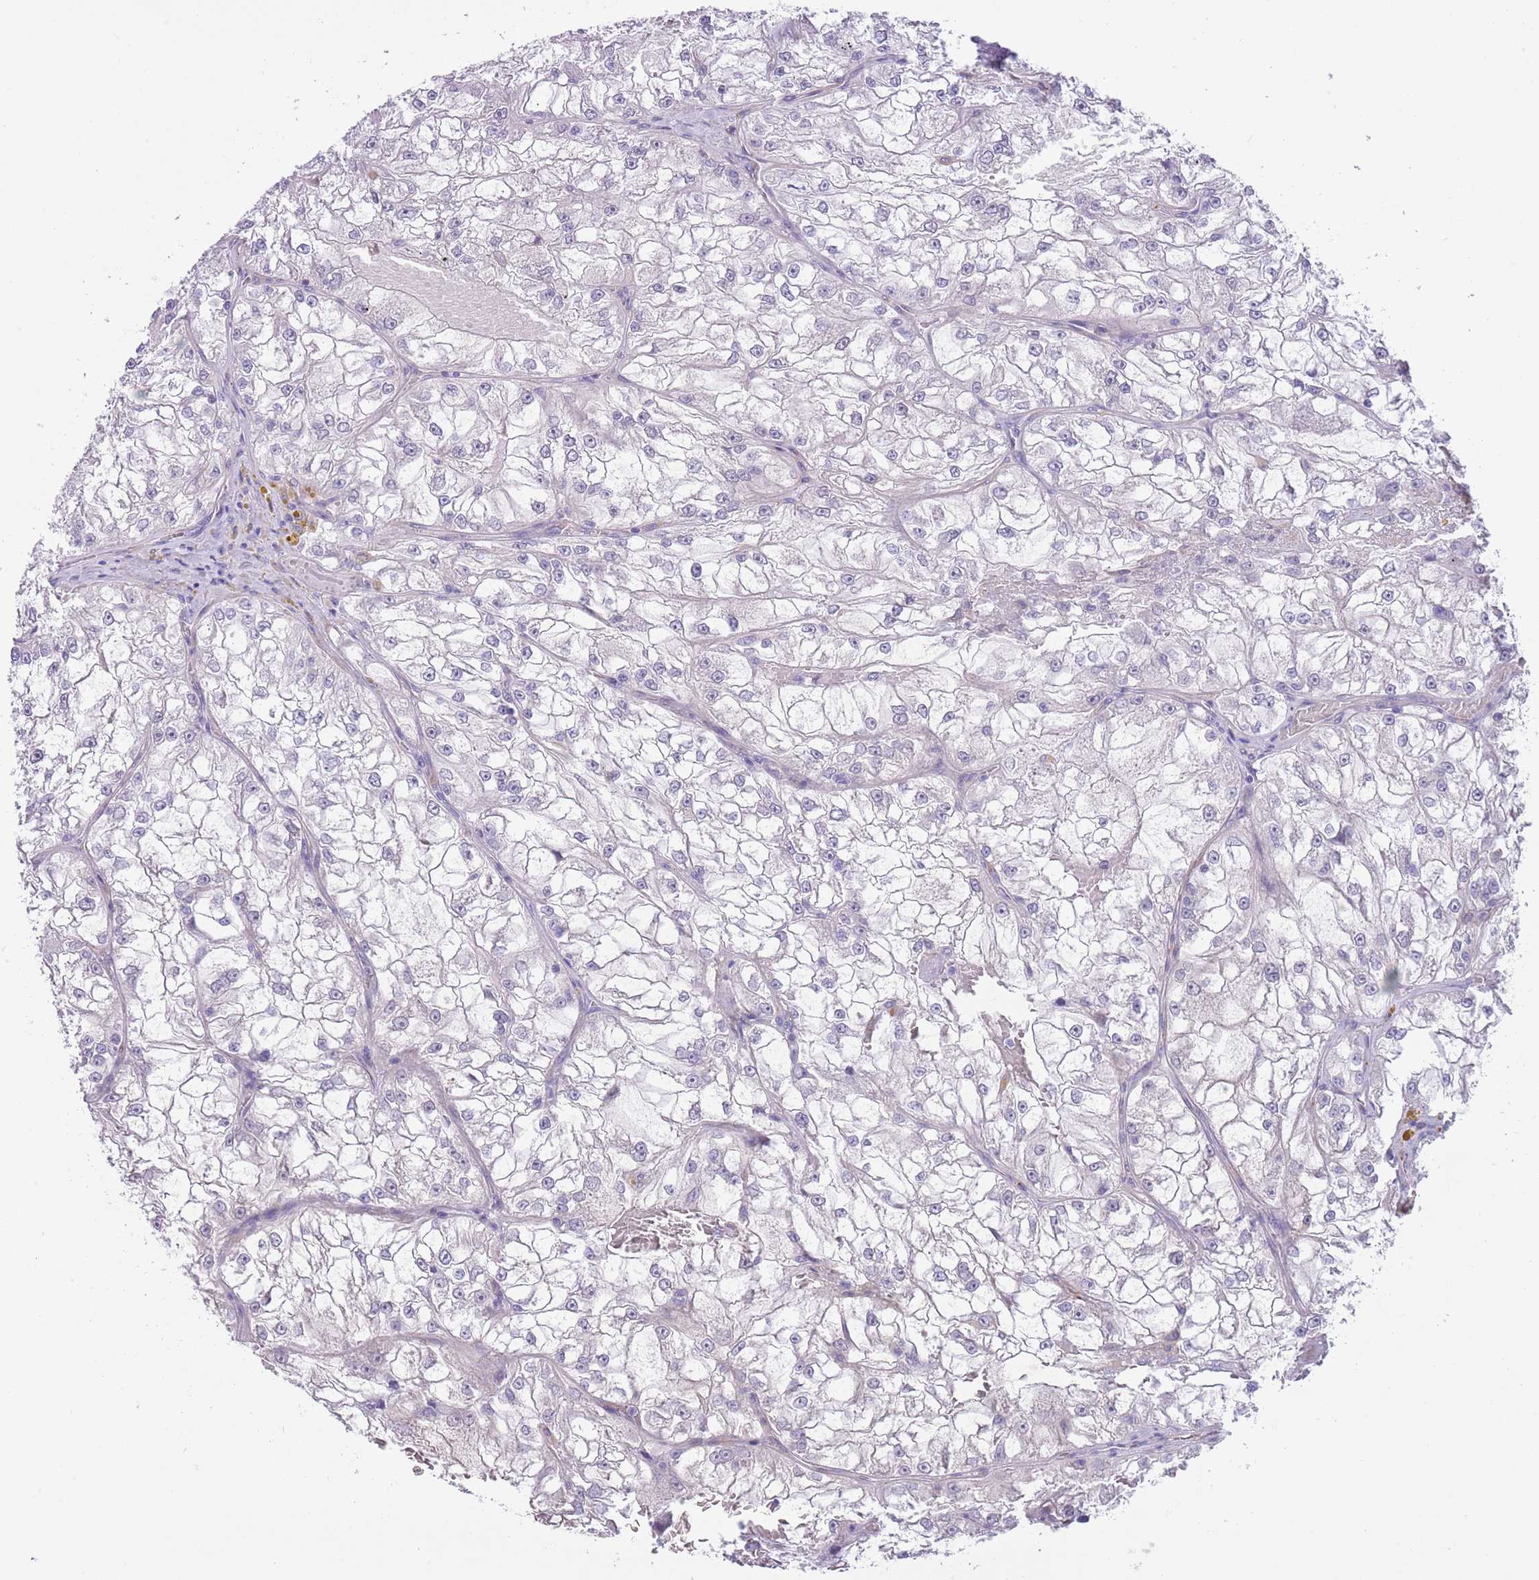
{"staining": {"intensity": "negative", "quantity": "none", "location": "none"}, "tissue": "renal cancer", "cell_type": "Tumor cells", "image_type": "cancer", "snomed": [{"axis": "morphology", "description": "Adenocarcinoma, NOS"}, {"axis": "topography", "description": "Kidney"}], "caption": "Tumor cells show no significant protein positivity in renal adenocarcinoma.", "gene": "TSGA13", "patient": {"sex": "female", "age": 72}}